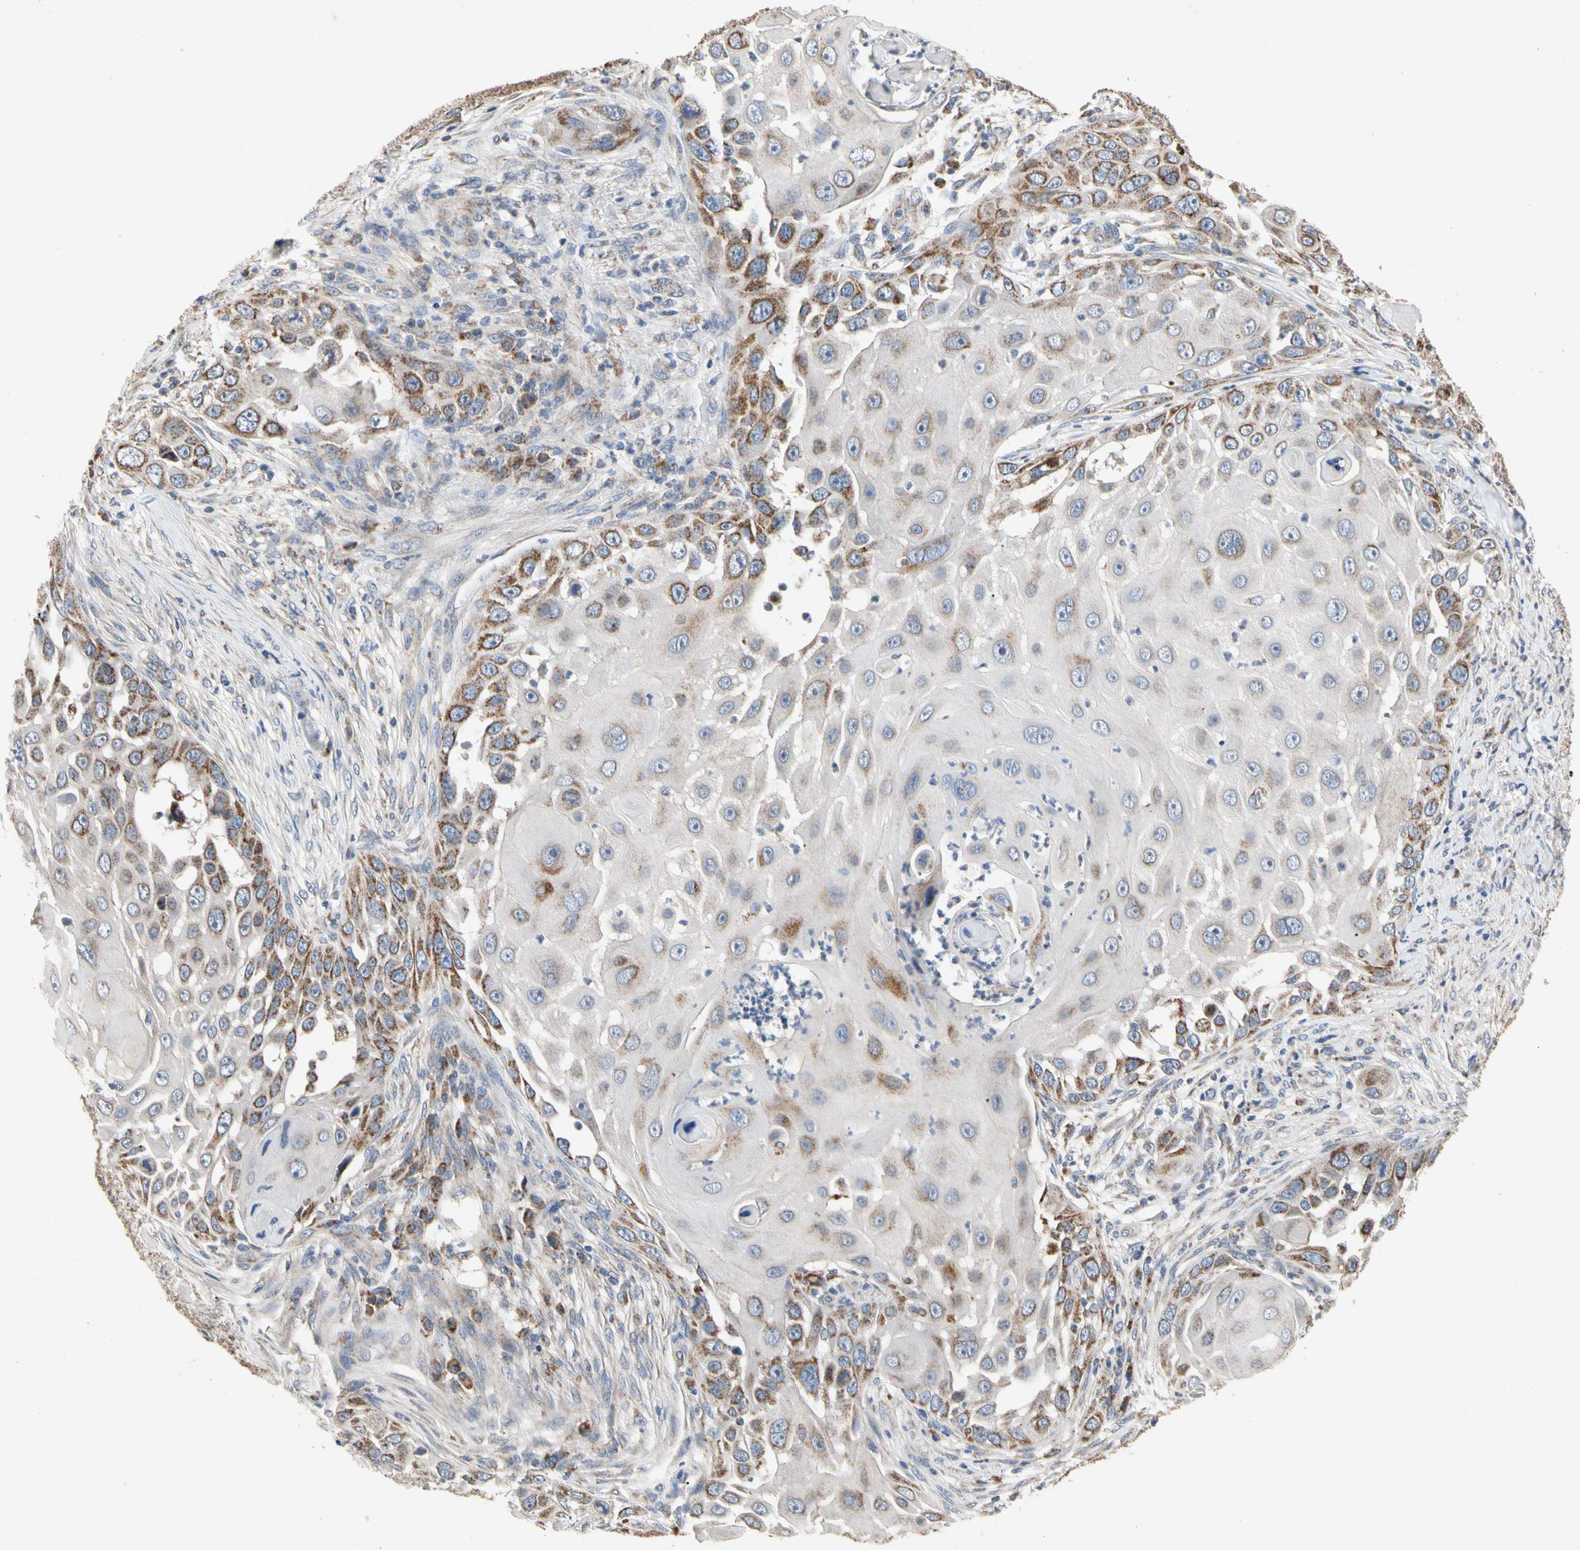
{"staining": {"intensity": "strong", "quantity": "<25%", "location": "cytoplasmic/membranous"}, "tissue": "skin cancer", "cell_type": "Tumor cells", "image_type": "cancer", "snomed": [{"axis": "morphology", "description": "Squamous cell carcinoma, NOS"}, {"axis": "topography", "description": "Skin"}], "caption": "Squamous cell carcinoma (skin) stained for a protein (brown) exhibits strong cytoplasmic/membranous positive staining in approximately <25% of tumor cells.", "gene": "GPD2", "patient": {"sex": "female", "age": 44}}